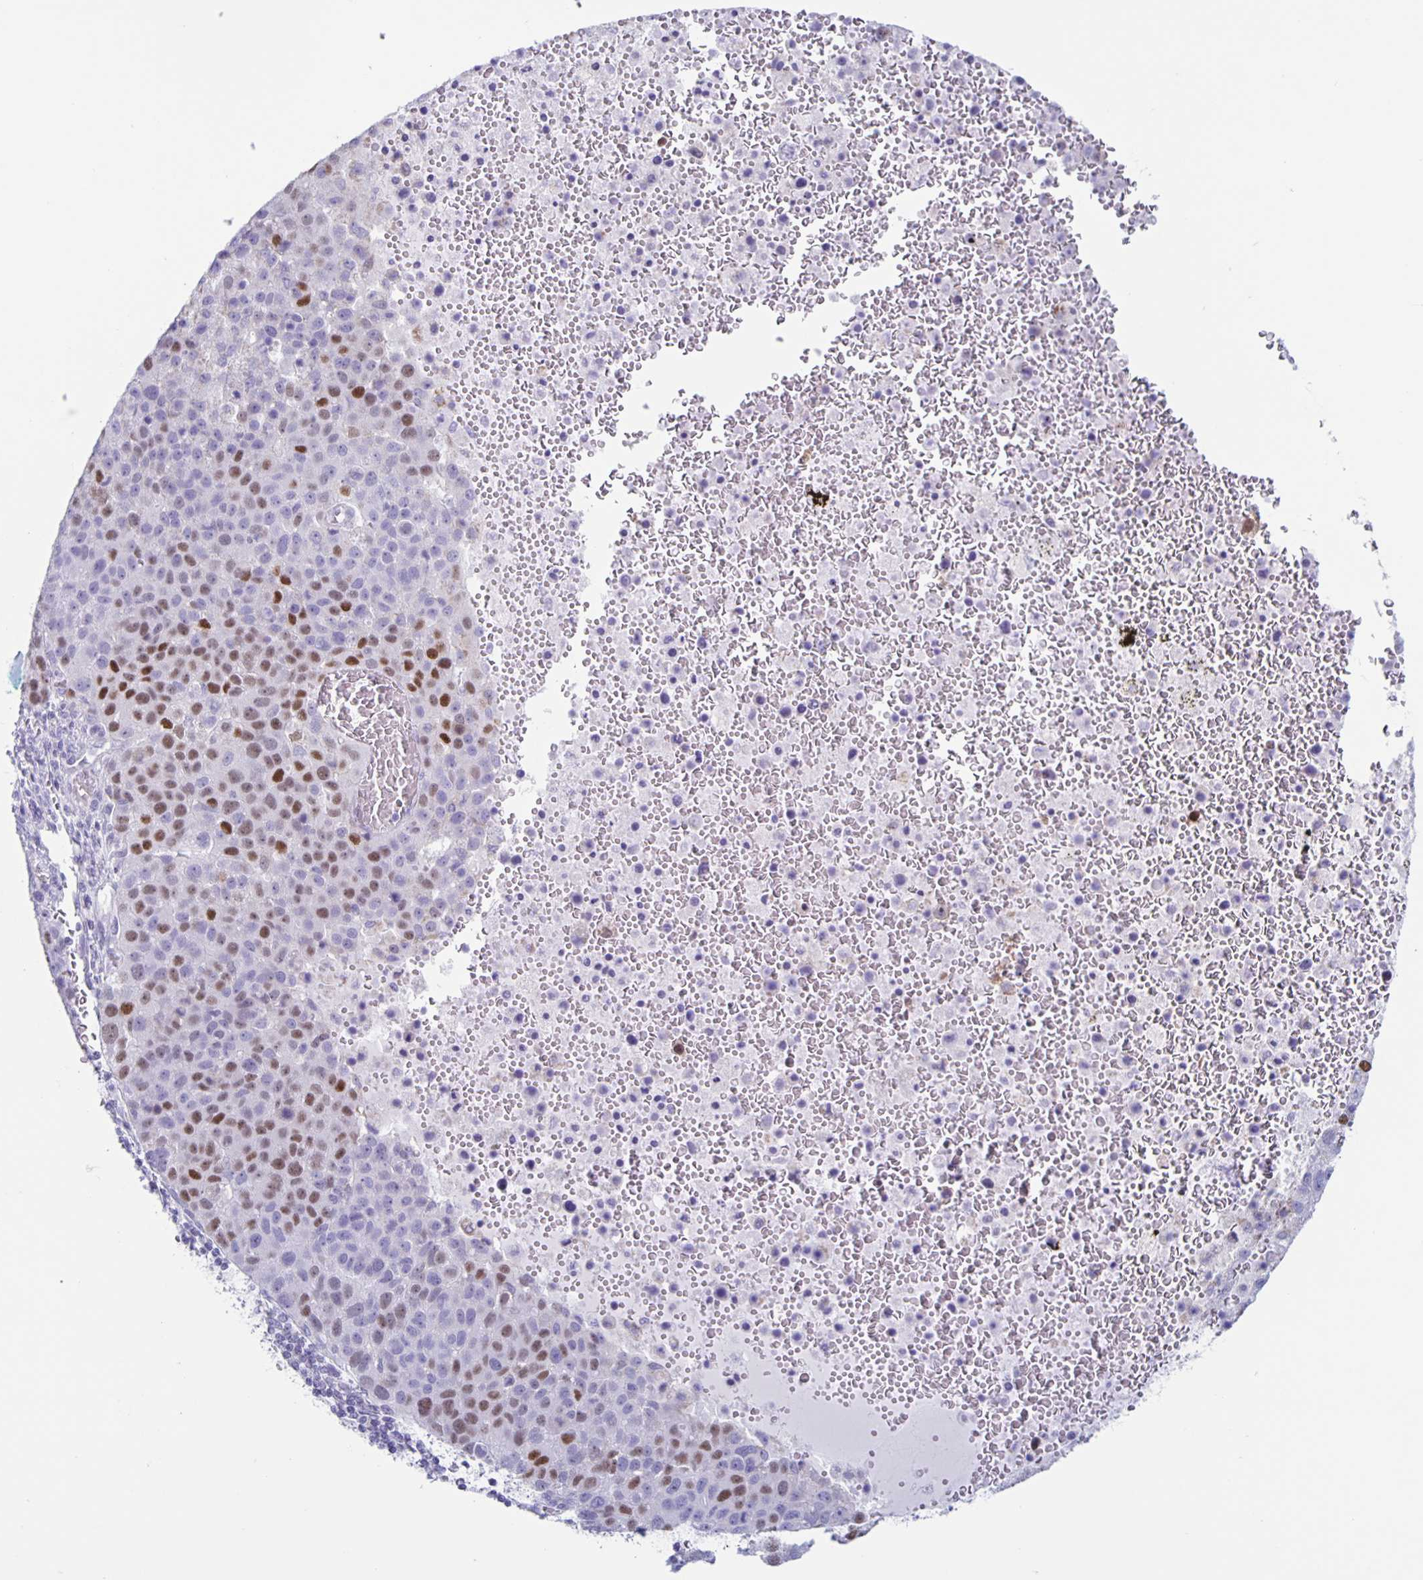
{"staining": {"intensity": "moderate", "quantity": "25%-75%", "location": "nuclear"}, "tissue": "pancreatic cancer", "cell_type": "Tumor cells", "image_type": "cancer", "snomed": [{"axis": "morphology", "description": "Adenocarcinoma, NOS"}, {"axis": "topography", "description": "Pancreas"}], "caption": "A micrograph of human pancreatic cancer (adenocarcinoma) stained for a protein demonstrates moderate nuclear brown staining in tumor cells.", "gene": "CT45A5", "patient": {"sex": "female", "age": 61}}